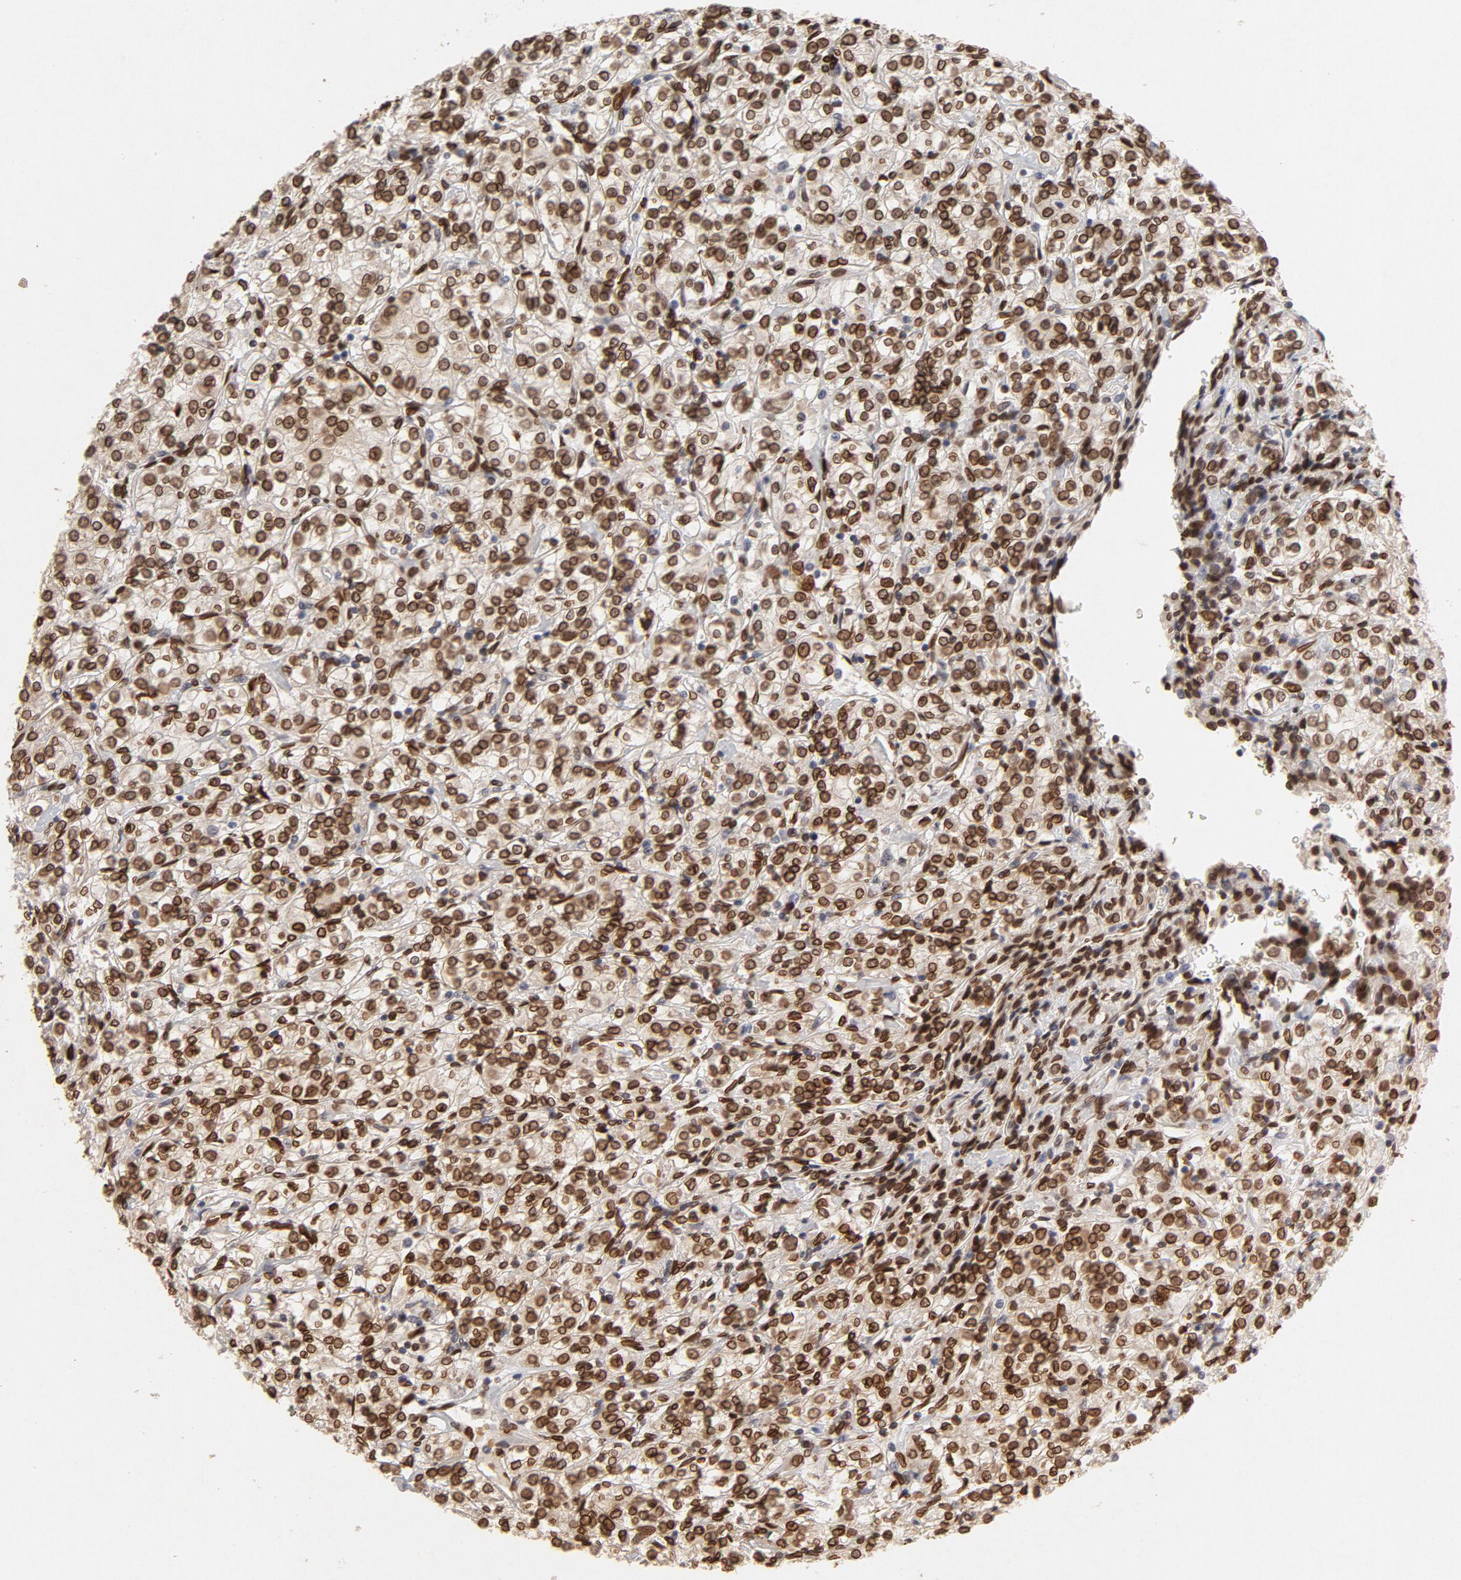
{"staining": {"intensity": "strong", "quantity": ">75%", "location": "cytoplasmic/membranous,nuclear"}, "tissue": "renal cancer", "cell_type": "Tumor cells", "image_type": "cancer", "snomed": [{"axis": "morphology", "description": "Adenocarcinoma, NOS"}, {"axis": "topography", "description": "Kidney"}], "caption": "There is high levels of strong cytoplasmic/membranous and nuclear positivity in tumor cells of renal cancer, as demonstrated by immunohistochemical staining (brown color).", "gene": "LMNA", "patient": {"sex": "male", "age": 77}}